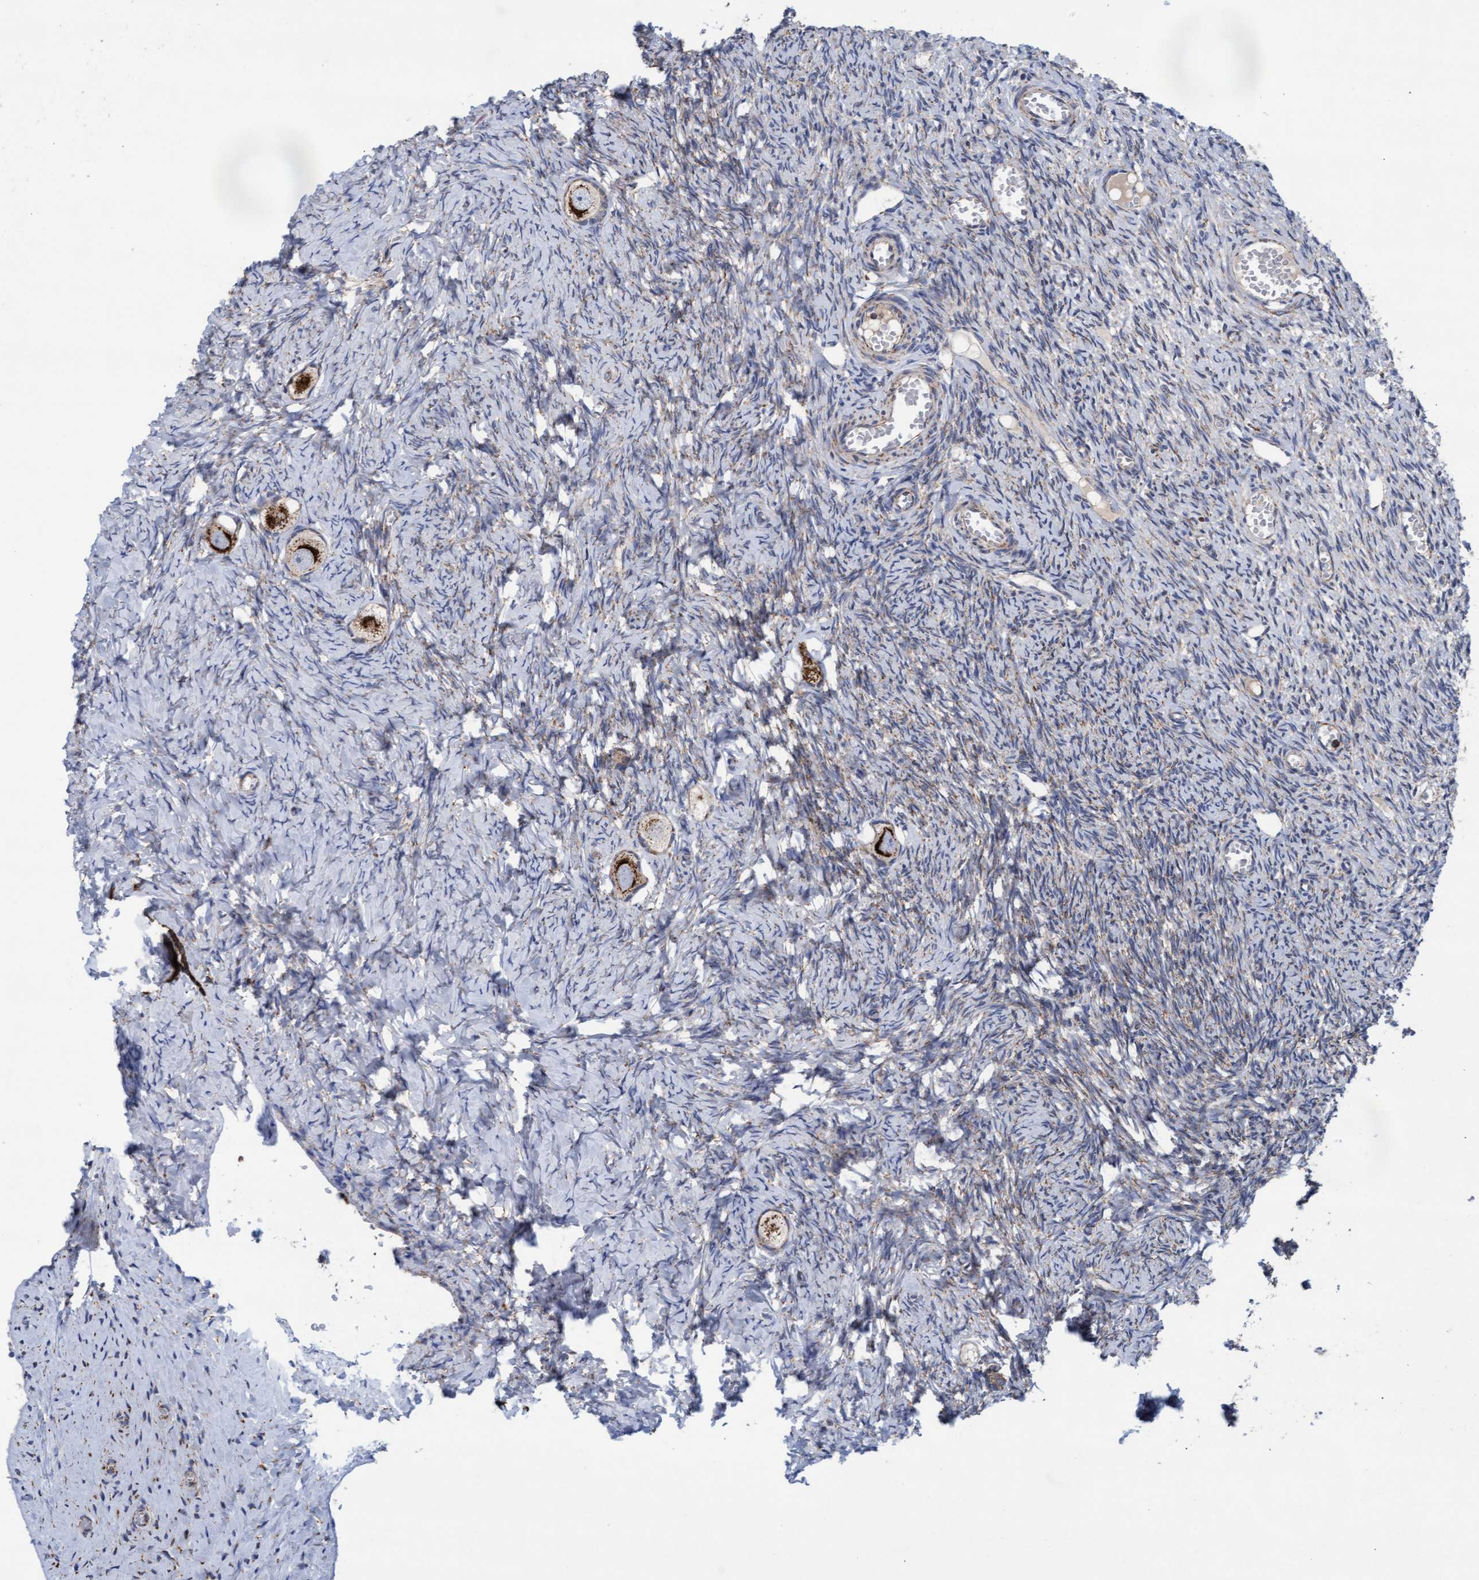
{"staining": {"intensity": "strong", "quantity": ">75%", "location": "cytoplasmic/membranous"}, "tissue": "ovary", "cell_type": "Follicle cells", "image_type": "normal", "snomed": [{"axis": "morphology", "description": "Normal tissue, NOS"}, {"axis": "topography", "description": "Ovary"}], "caption": "Protein expression analysis of normal ovary displays strong cytoplasmic/membranous expression in approximately >75% of follicle cells.", "gene": "MRPL38", "patient": {"sex": "female", "age": 27}}